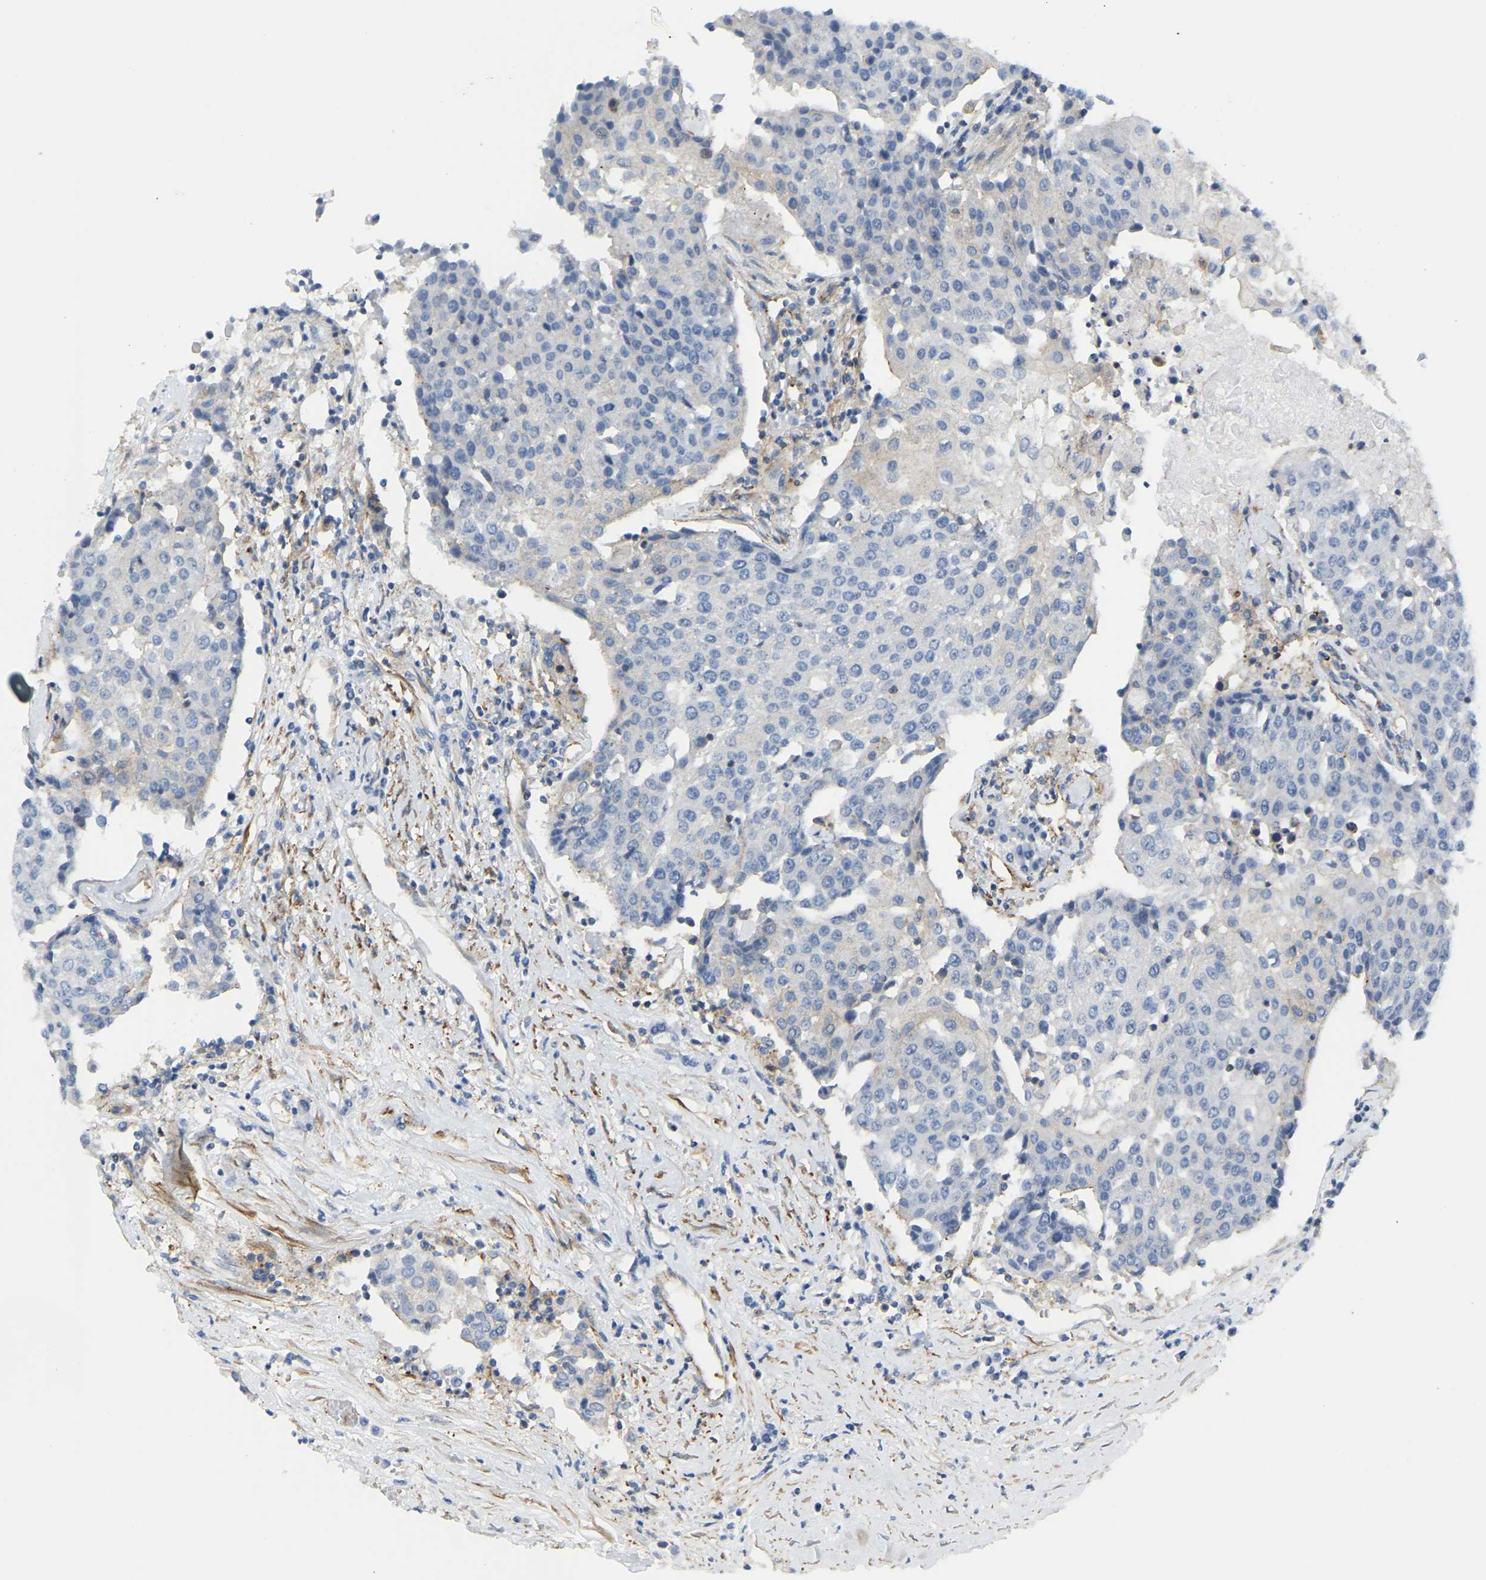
{"staining": {"intensity": "negative", "quantity": "none", "location": "none"}, "tissue": "urothelial cancer", "cell_type": "Tumor cells", "image_type": "cancer", "snomed": [{"axis": "morphology", "description": "Urothelial carcinoma, High grade"}, {"axis": "topography", "description": "Urinary bladder"}], "caption": "DAB (3,3'-diaminobenzidine) immunohistochemical staining of human urothelial carcinoma (high-grade) displays no significant expression in tumor cells. (Brightfield microscopy of DAB immunohistochemistry at high magnification).", "gene": "MYL3", "patient": {"sex": "female", "age": 85}}